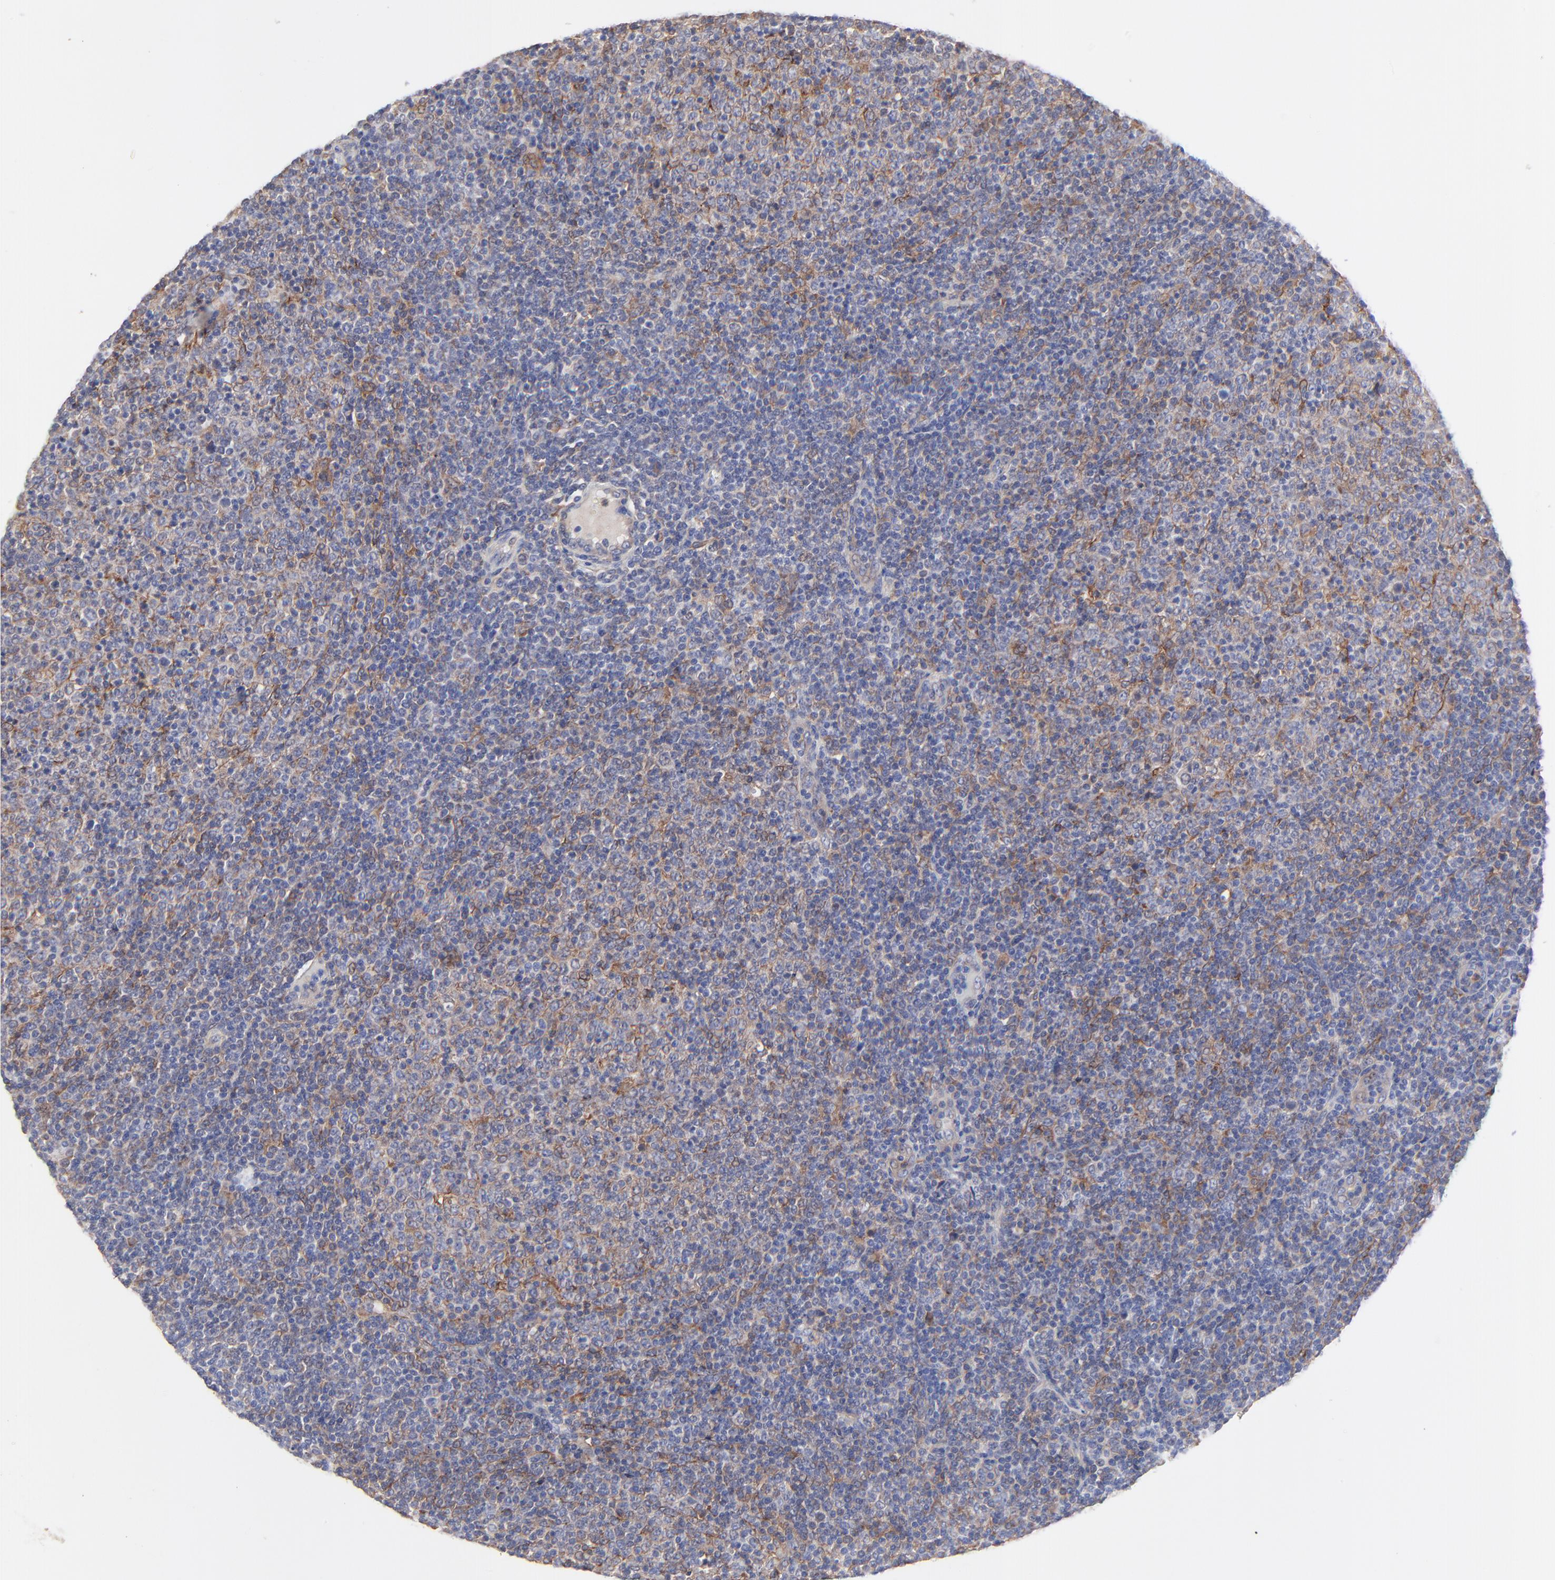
{"staining": {"intensity": "weak", "quantity": "<25%", "location": "cytoplasmic/membranous"}, "tissue": "lymphoma", "cell_type": "Tumor cells", "image_type": "cancer", "snomed": [{"axis": "morphology", "description": "Malignant lymphoma, non-Hodgkin's type, Low grade"}, {"axis": "topography", "description": "Lymph node"}], "caption": "Tumor cells show no significant protein positivity in lymphoma.", "gene": "PPFIBP2", "patient": {"sex": "male", "age": 70}}